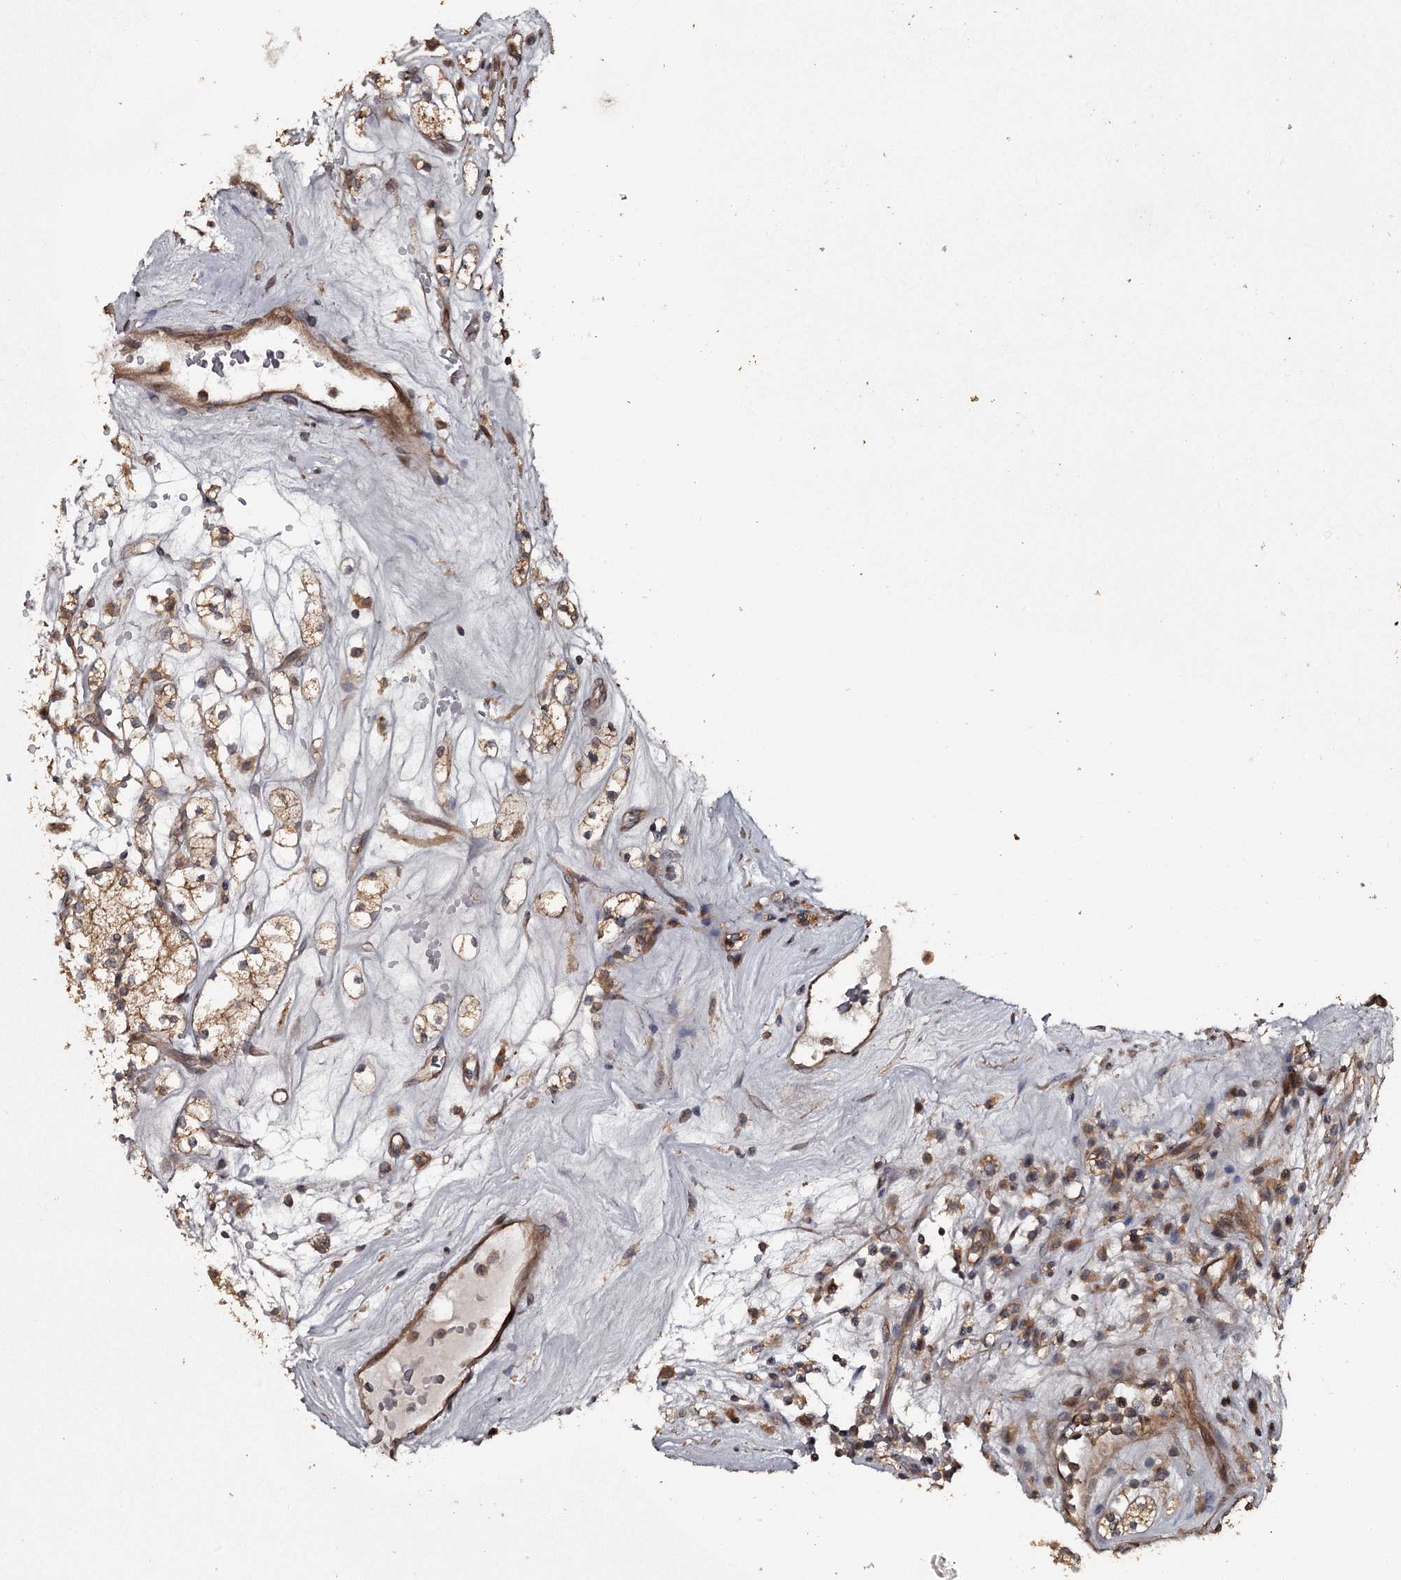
{"staining": {"intensity": "moderate", "quantity": ">75%", "location": "cytoplasmic/membranous"}, "tissue": "renal cancer", "cell_type": "Tumor cells", "image_type": "cancer", "snomed": [{"axis": "morphology", "description": "Adenocarcinoma, NOS"}, {"axis": "topography", "description": "Kidney"}], "caption": "The immunohistochemical stain highlights moderate cytoplasmic/membranous positivity in tumor cells of adenocarcinoma (renal) tissue.", "gene": "RAB21", "patient": {"sex": "male", "age": 77}}